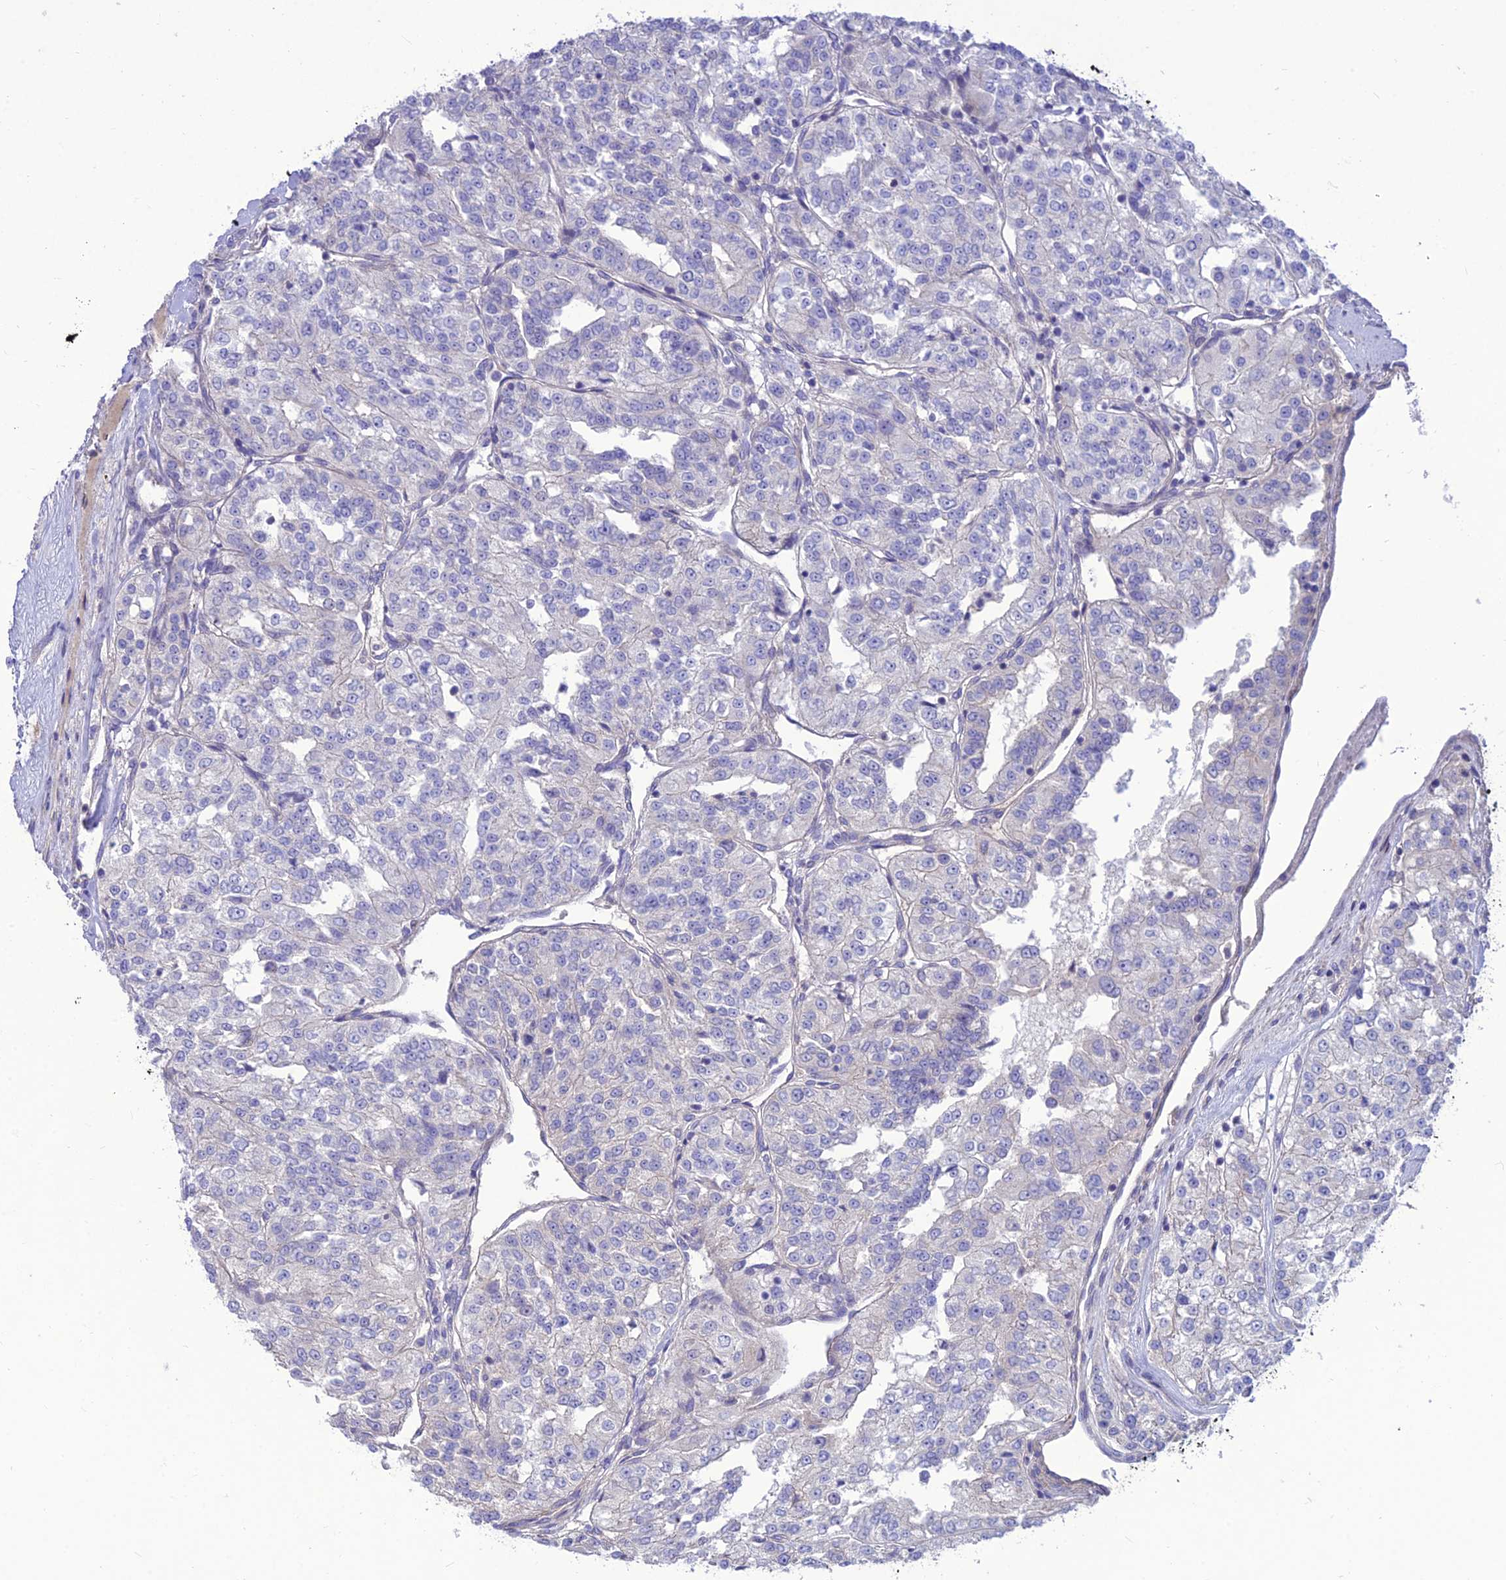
{"staining": {"intensity": "negative", "quantity": "none", "location": "none"}, "tissue": "renal cancer", "cell_type": "Tumor cells", "image_type": "cancer", "snomed": [{"axis": "morphology", "description": "Adenocarcinoma, NOS"}, {"axis": "topography", "description": "Kidney"}], "caption": "Tumor cells show no significant positivity in renal adenocarcinoma.", "gene": "TEKT3", "patient": {"sex": "female", "age": 63}}